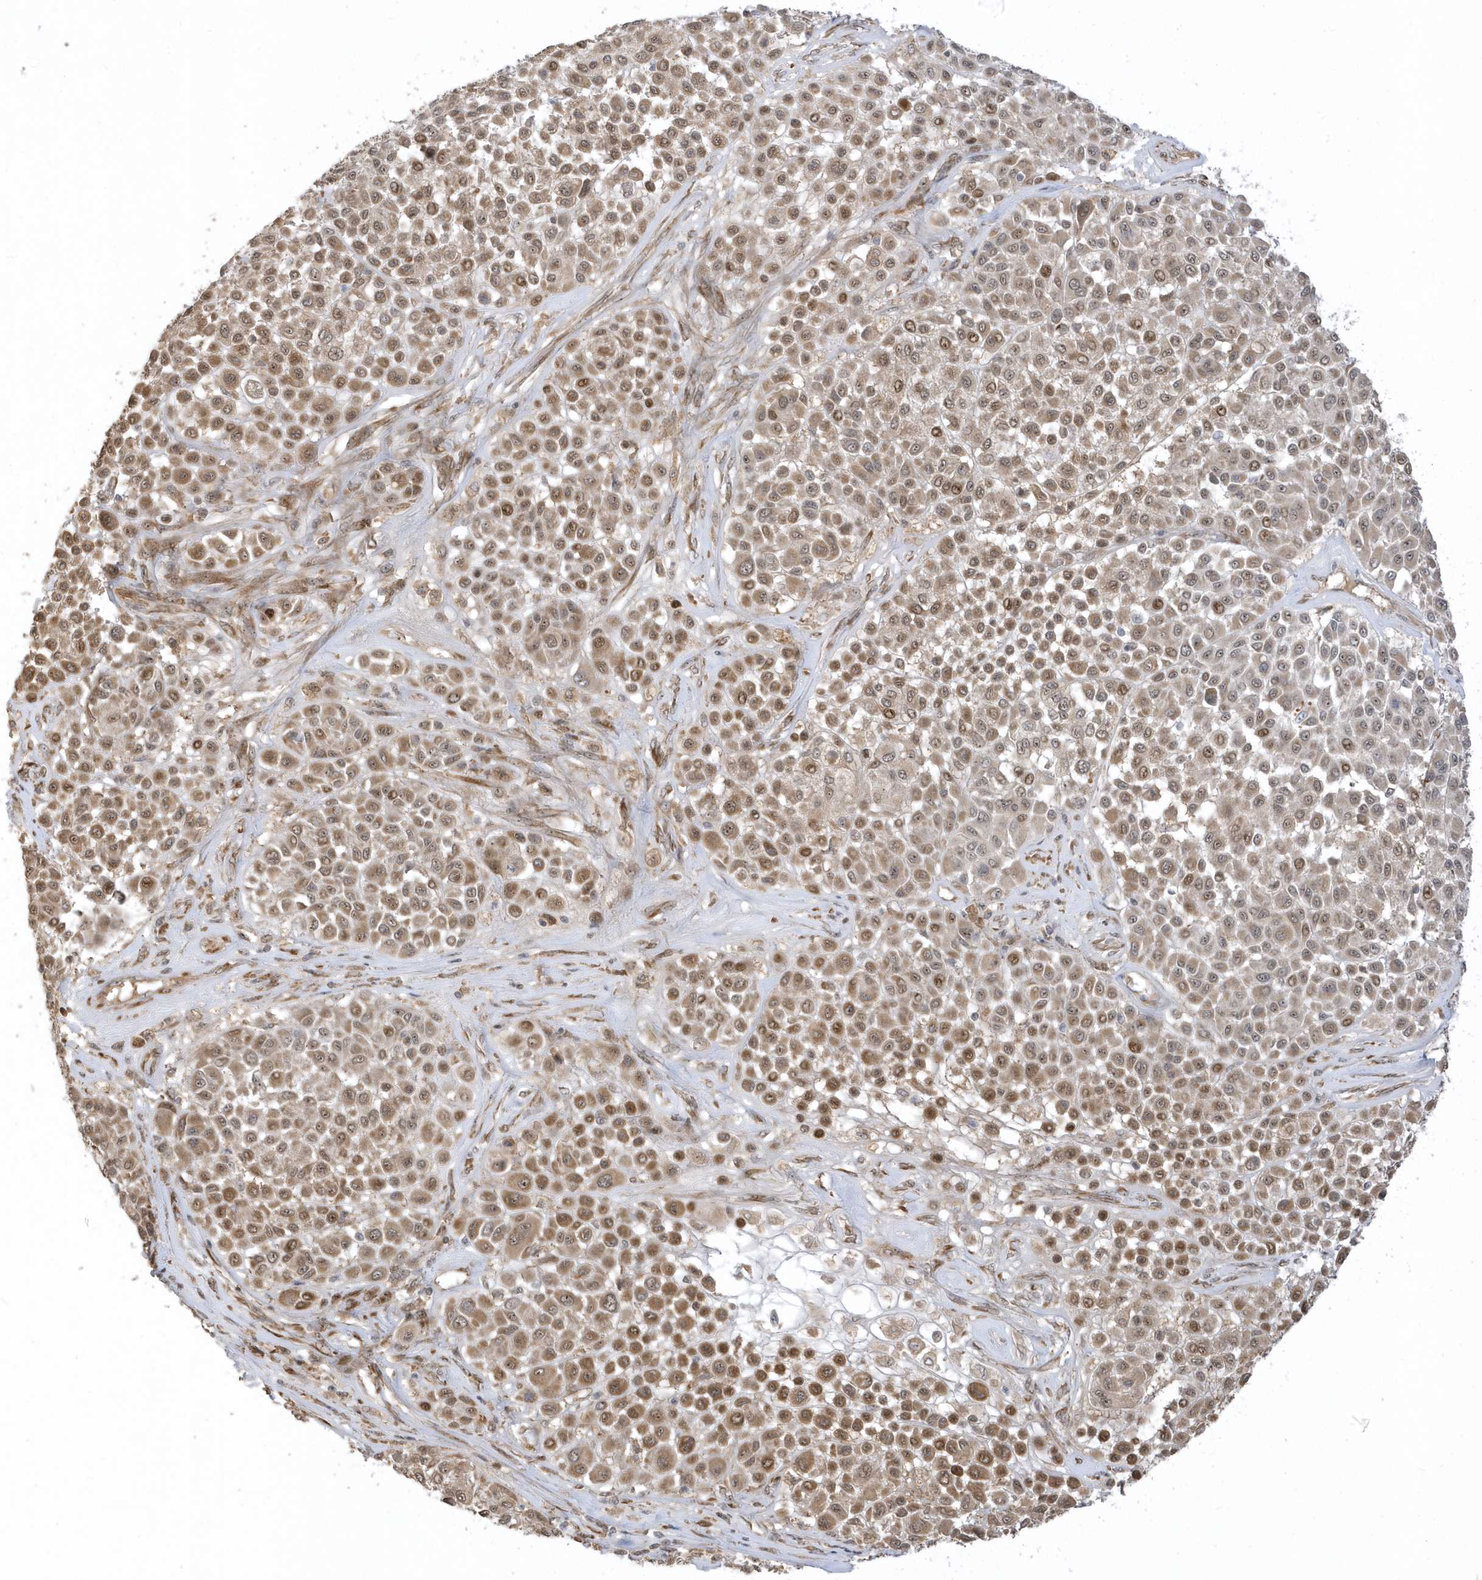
{"staining": {"intensity": "moderate", "quantity": "25%-75%", "location": "cytoplasmic/membranous"}, "tissue": "melanoma", "cell_type": "Tumor cells", "image_type": "cancer", "snomed": [{"axis": "morphology", "description": "Malignant melanoma, Metastatic site"}, {"axis": "topography", "description": "Soft tissue"}], "caption": "Immunohistochemistry histopathology image of human melanoma stained for a protein (brown), which displays medium levels of moderate cytoplasmic/membranous expression in about 25%-75% of tumor cells.", "gene": "ECM2", "patient": {"sex": "male", "age": 41}}